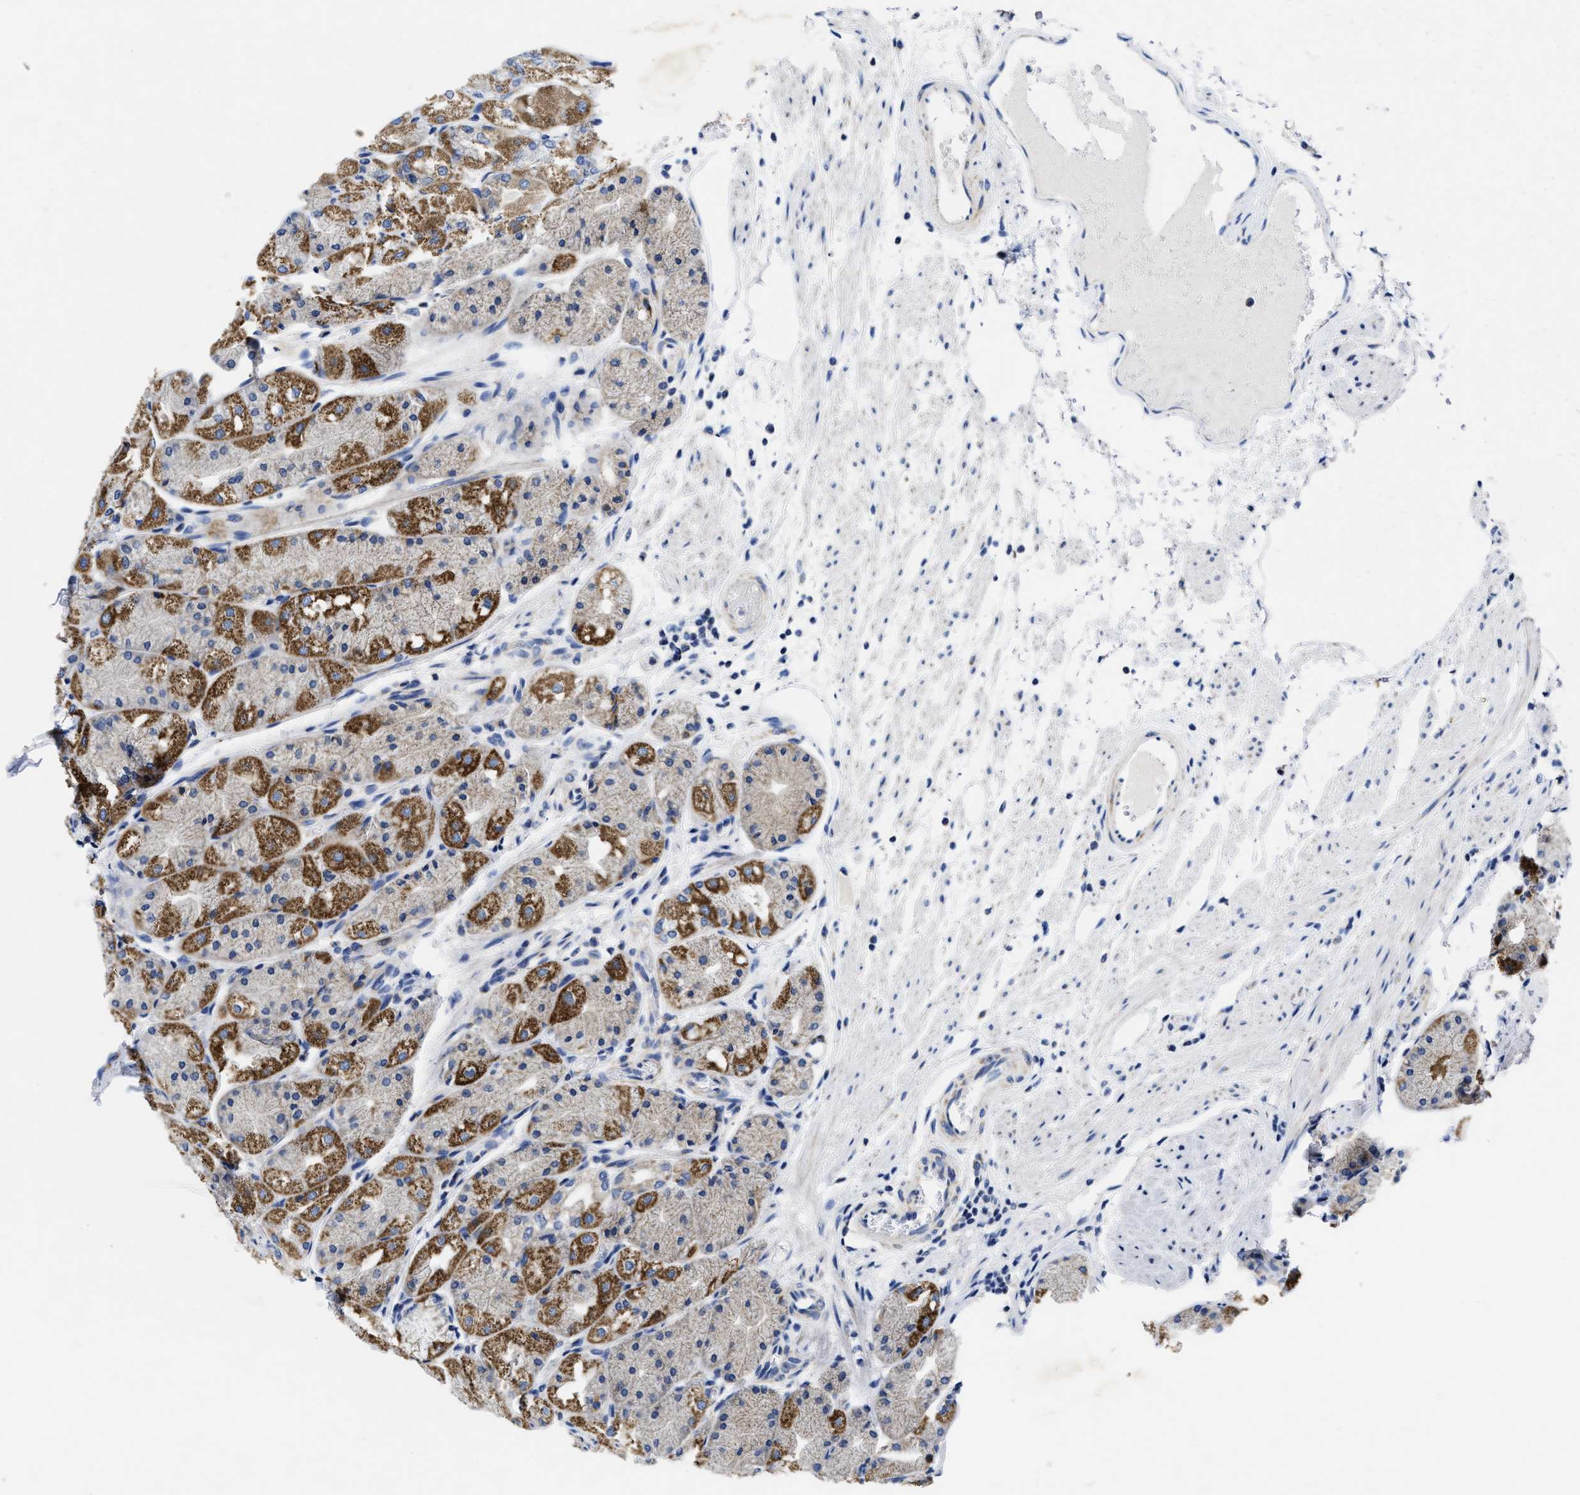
{"staining": {"intensity": "moderate", "quantity": "25%-75%", "location": "cytoplasmic/membranous"}, "tissue": "stomach", "cell_type": "Glandular cells", "image_type": "normal", "snomed": [{"axis": "morphology", "description": "Normal tissue, NOS"}, {"axis": "topography", "description": "Stomach, upper"}], "caption": "A brown stain labels moderate cytoplasmic/membranous expression of a protein in glandular cells of normal human stomach.", "gene": "TBRG4", "patient": {"sex": "male", "age": 72}}